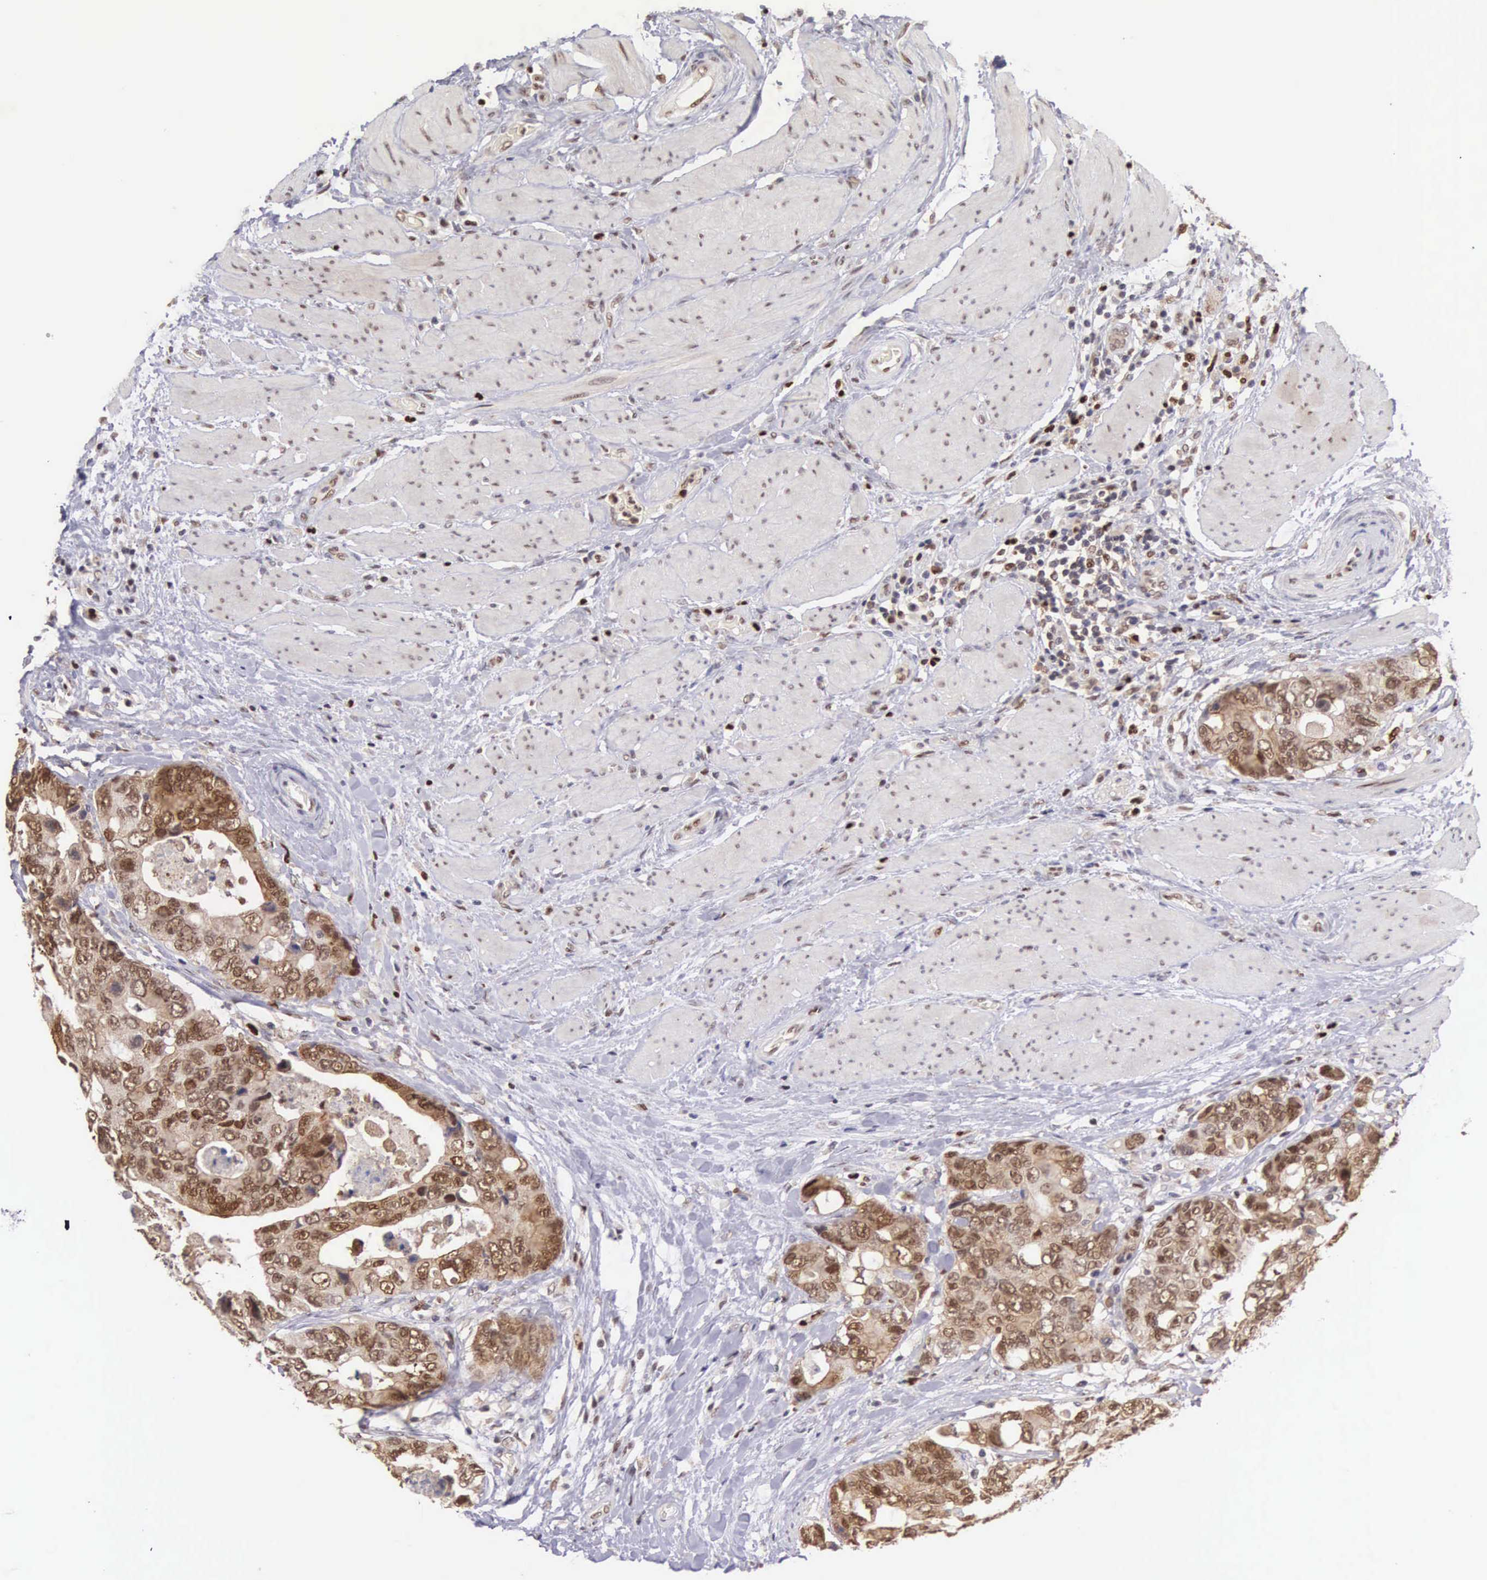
{"staining": {"intensity": "moderate", "quantity": ">75%", "location": "cytoplasmic/membranous,nuclear"}, "tissue": "colorectal cancer", "cell_type": "Tumor cells", "image_type": "cancer", "snomed": [{"axis": "morphology", "description": "Adenocarcinoma, NOS"}, {"axis": "topography", "description": "Rectum"}], "caption": "Immunohistochemistry of human adenocarcinoma (colorectal) exhibits medium levels of moderate cytoplasmic/membranous and nuclear positivity in approximately >75% of tumor cells. Immunohistochemistry (ihc) stains the protein of interest in brown and the nuclei are stained blue.", "gene": "GRK3", "patient": {"sex": "female", "age": 67}}